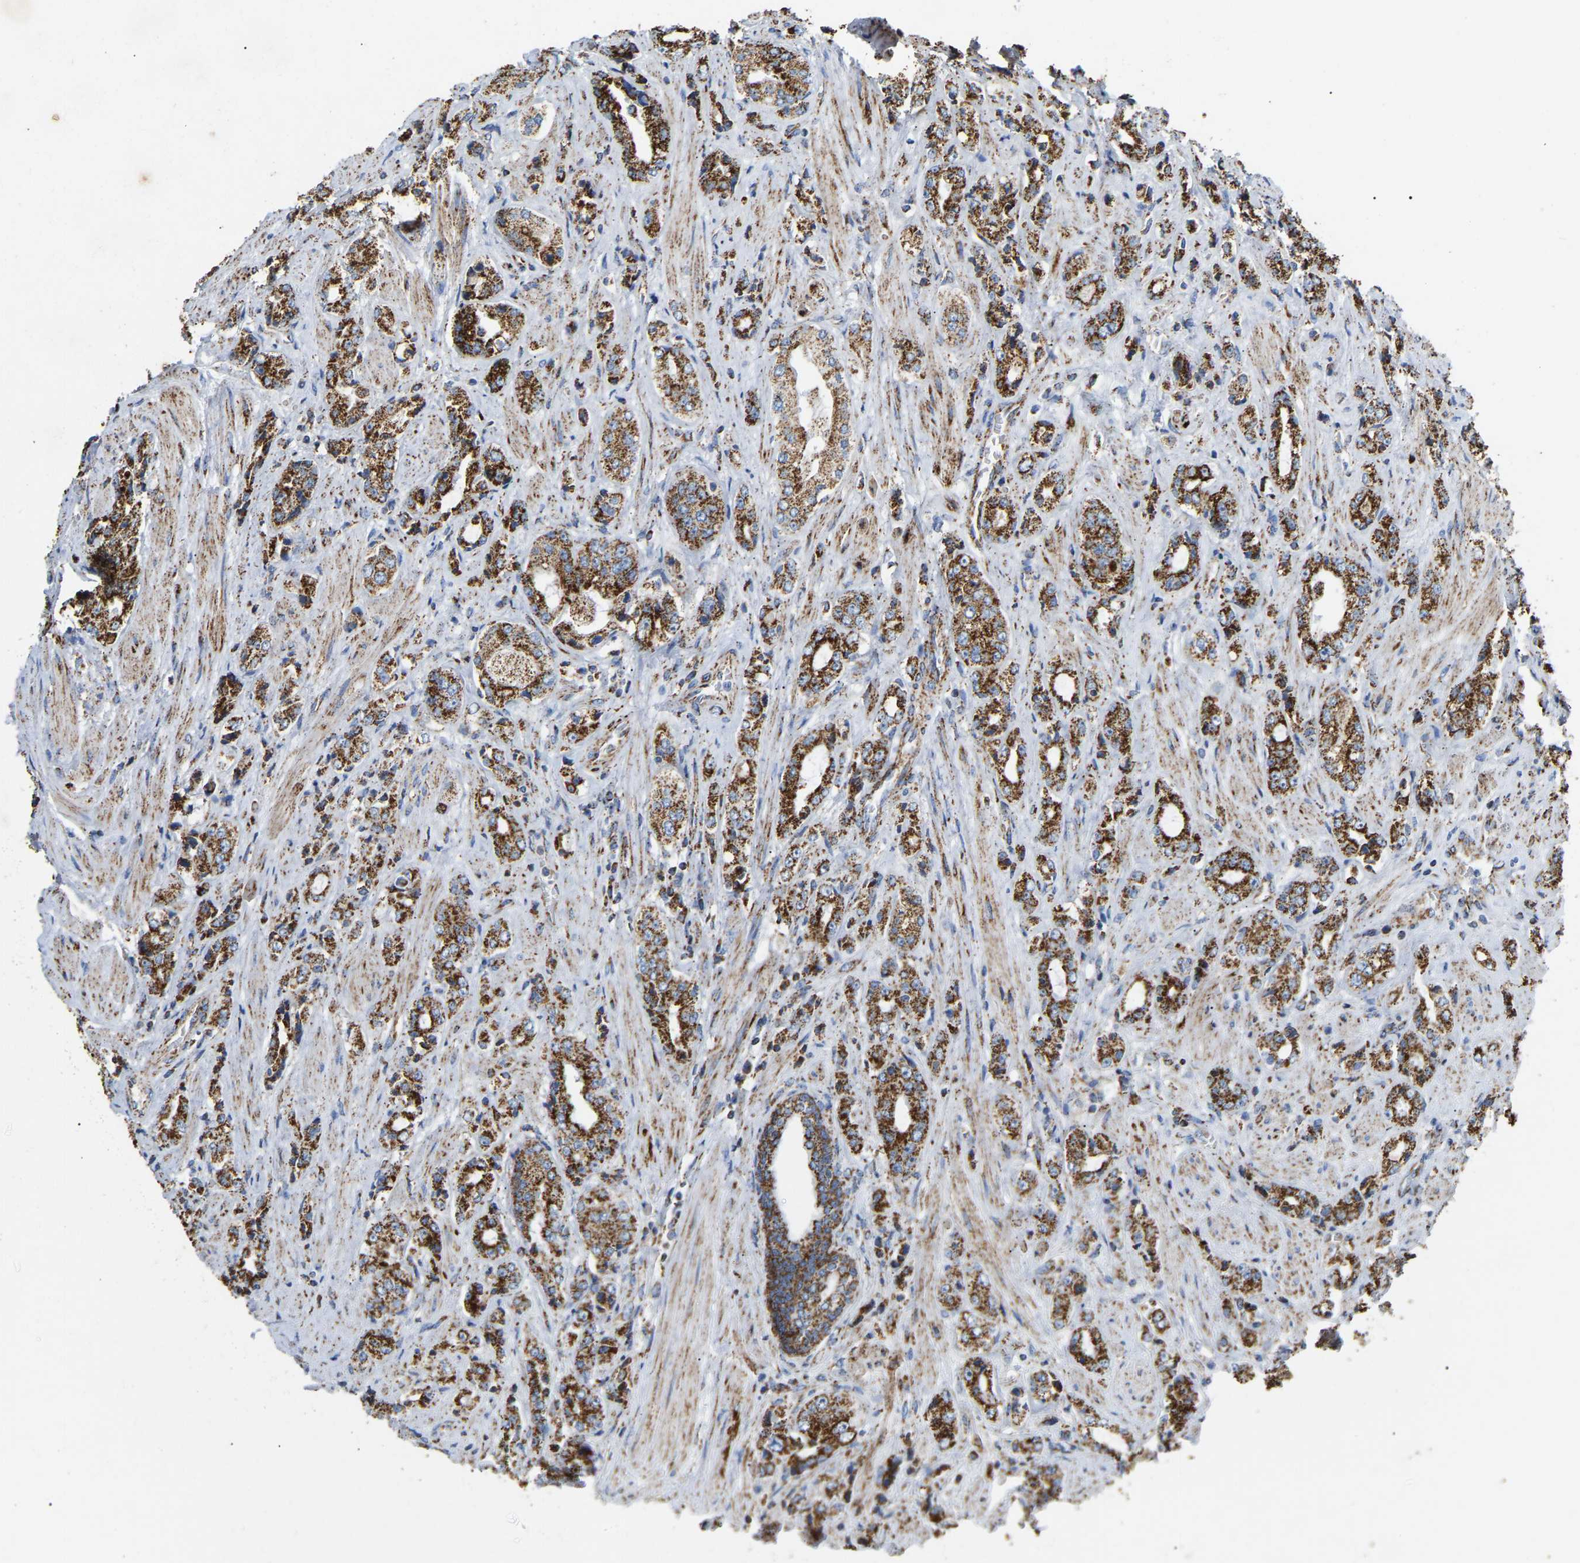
{"staining": {"intensity": "moderate", "quantity": ">75%", "location": "cytoplasmic/membranous"}, "tissue": "prostate cancer", "cell_type": "Tumor cells", "image_type": "cancer", "snomed": [{"axis": "morphology", "description": "Adenocarcinoma, High grade"}, {"axis": "topography", "description": "Prostate"}], "caption": "High-magnification brightfield microscopy of prostate cancer stained with DAB (3,3'-diaminobenzidine) (brown) and counterstained with hematoxylin (blue). tumor cells exhibit moderate cytoplasmic/membranous staining is seen in about>75% of cells. The staining was performed using DAB (3,3'-diaminobenzidine) to visualize the protein expression in brown, while the nuclei were stained in blue with hematoxylin (Magnification: 20x).", "gene": "HIBADH", "patient": {"sex": "male", "age": 61}}